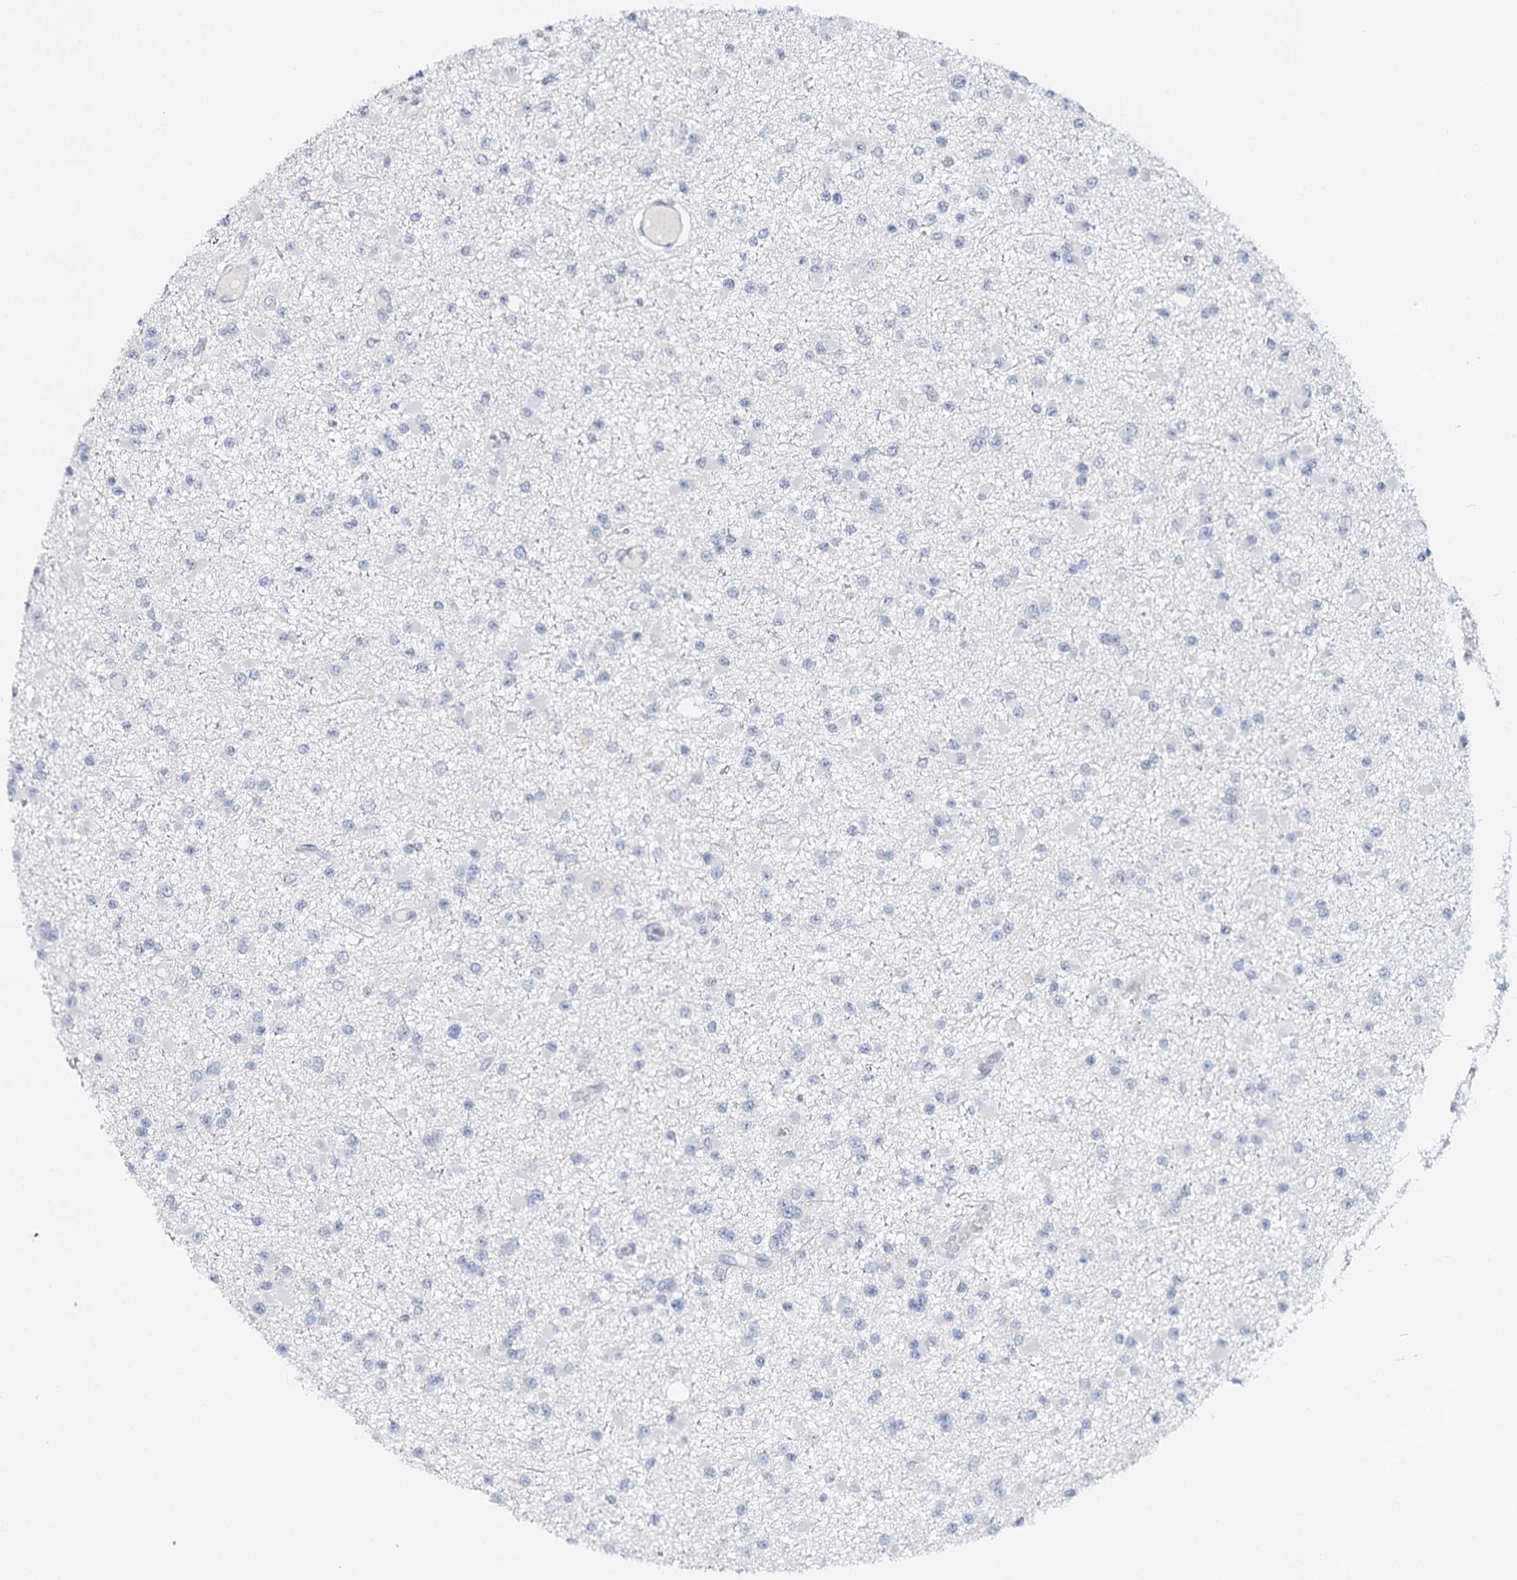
{"staining": {"intensity": "negative", "quantity": "none", "location": "none"}, "tissue": "glioma", "cell_type": "Tumor cells", "image_type": "cancer", "snomed": [{"axis": "morphology", "description": "Glioma, malignant, Low grade"}, {"axis": "topography", "description": "Brain"}], "caption": "Glioma was stained to show a protein in brown. There is no significant positivity in tumor cells.", "gene": "TP53", "patient": {"sex": "female", "age": 22}}